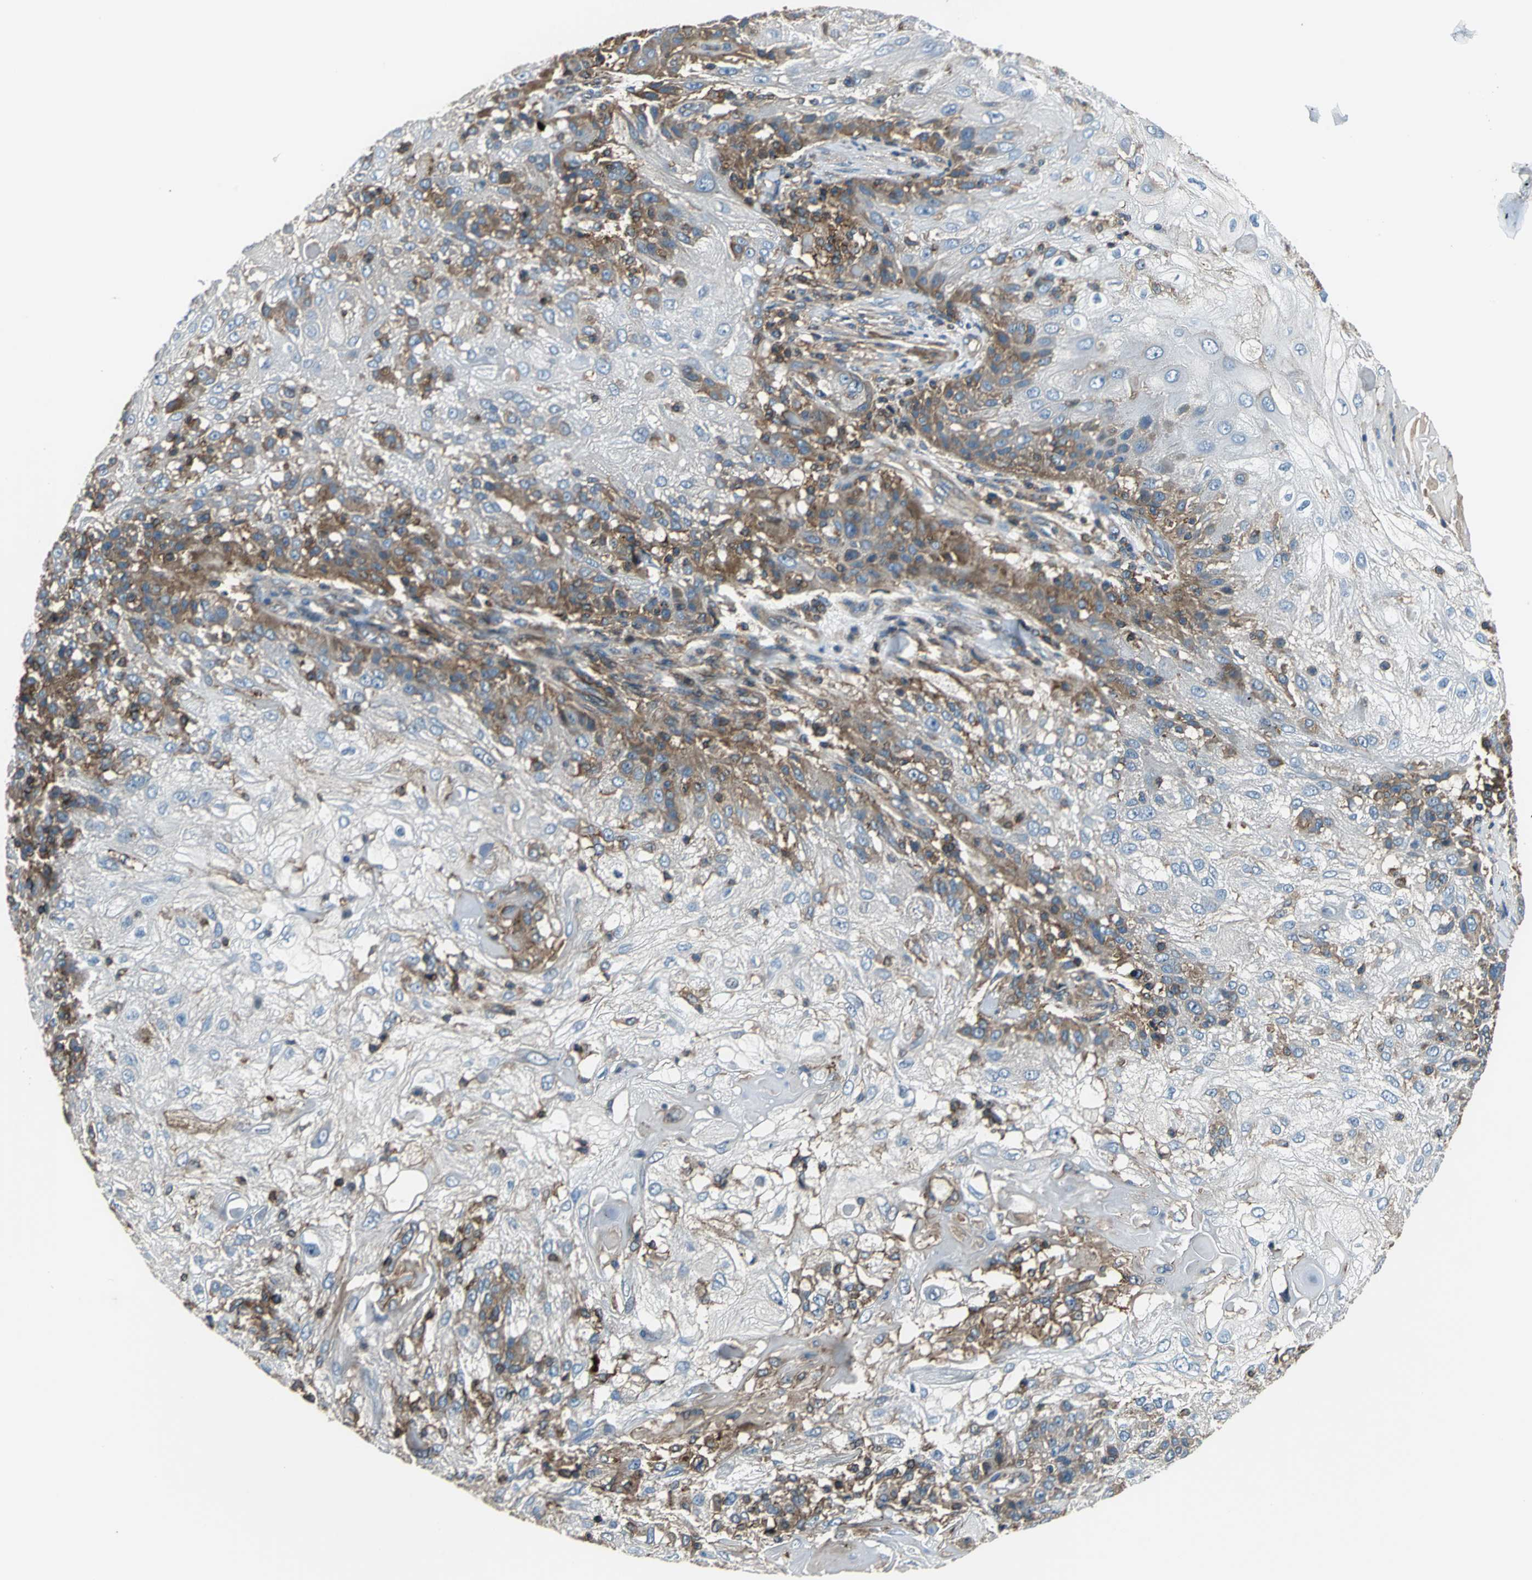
{"staining": {"intensity": "strong", "quantity": "25%-75%", "location": "cytoplasmic/membranous"}, "tissue": "skin cancer", "cell_type": "Tumor cells", "image_type": "cancer", "snomed": [{"axis": "morphology", "description": "Normal tissue, NOS"}, {"axis": "morphology", "description": "Squamous cell carcinoma, NOS"}, {"axis": "topography", "description": "Skin"}], "caption": "Skin cancer (squamous cell carcinoma) tissue demonstrates strong cytoplasmic/membranous positivity in about 25%-75% of tumor cells, visualized by immunohistochemistry.", "gene": "PARVA", "patient": {"sex": "female", "age": 83}}